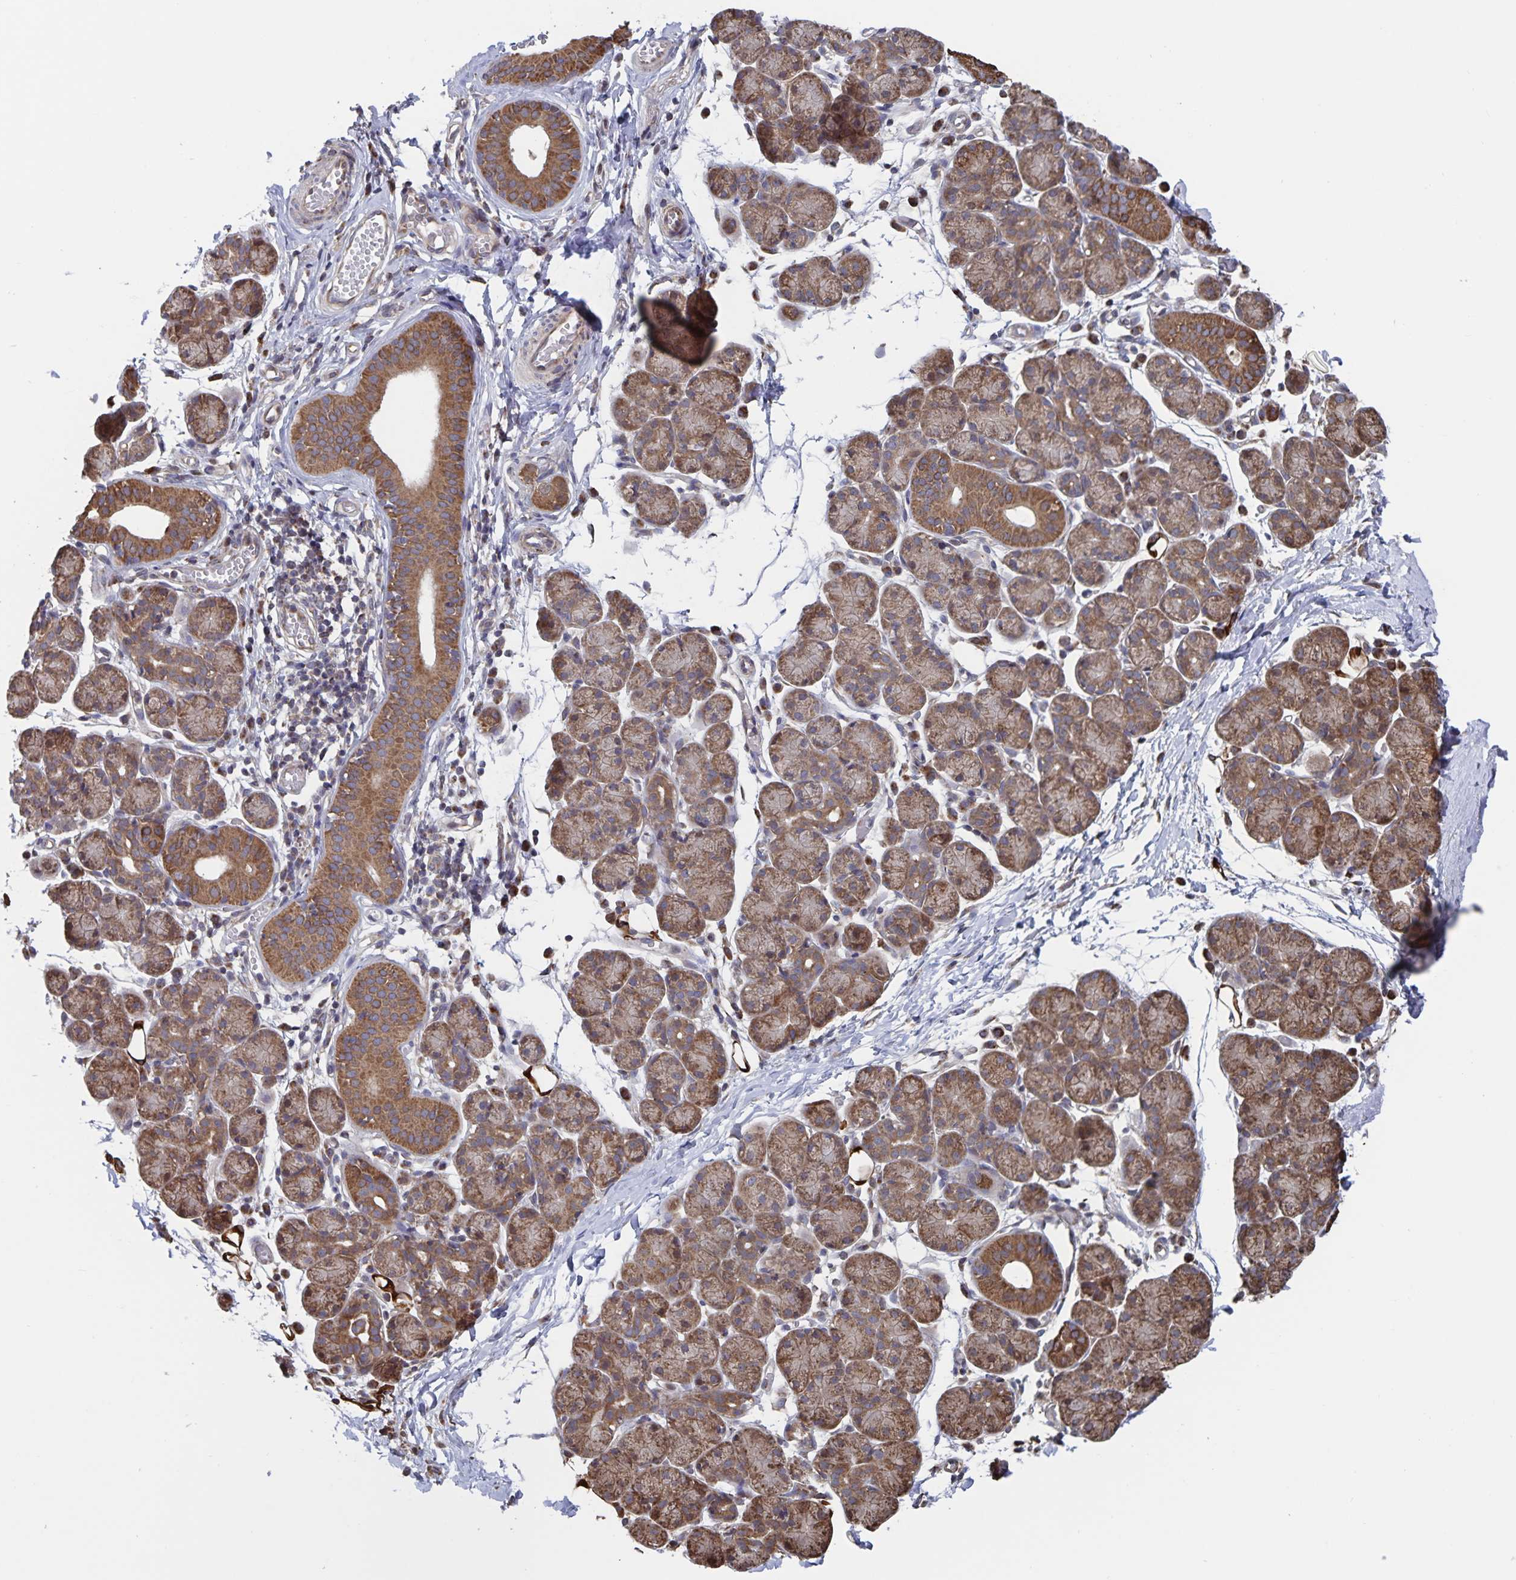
{"staining": {"intensity": "moderate", "quantity": "25%-75%", "location": "cytoplasmic/membranous"}, "tissue": "salivary gland", "cell_type": "Glandular cells", "image_type": "normal", "snomed": [{"axis": "morphology", "description": "Normal tissue, NOS"}, {"axis": "morphology", "description": "Inflammation, NOS"}, {"axis": "topography", "description": "Lymph node"}, {"axis": "topography", "description": "Salivary gland"}], "caption": "Brown immunohistochemical staining in unremarkable human salivary gland shows moderate cytoplasmic/membranous staining in approximately 25%-75% of glandular cells. Using DAB (brown) and hematoxylin (blue) stains, captured at high magnification using brightfield microscopy.", "gene": "ACACA", "patient": {"sex": "male", "age": 3}}